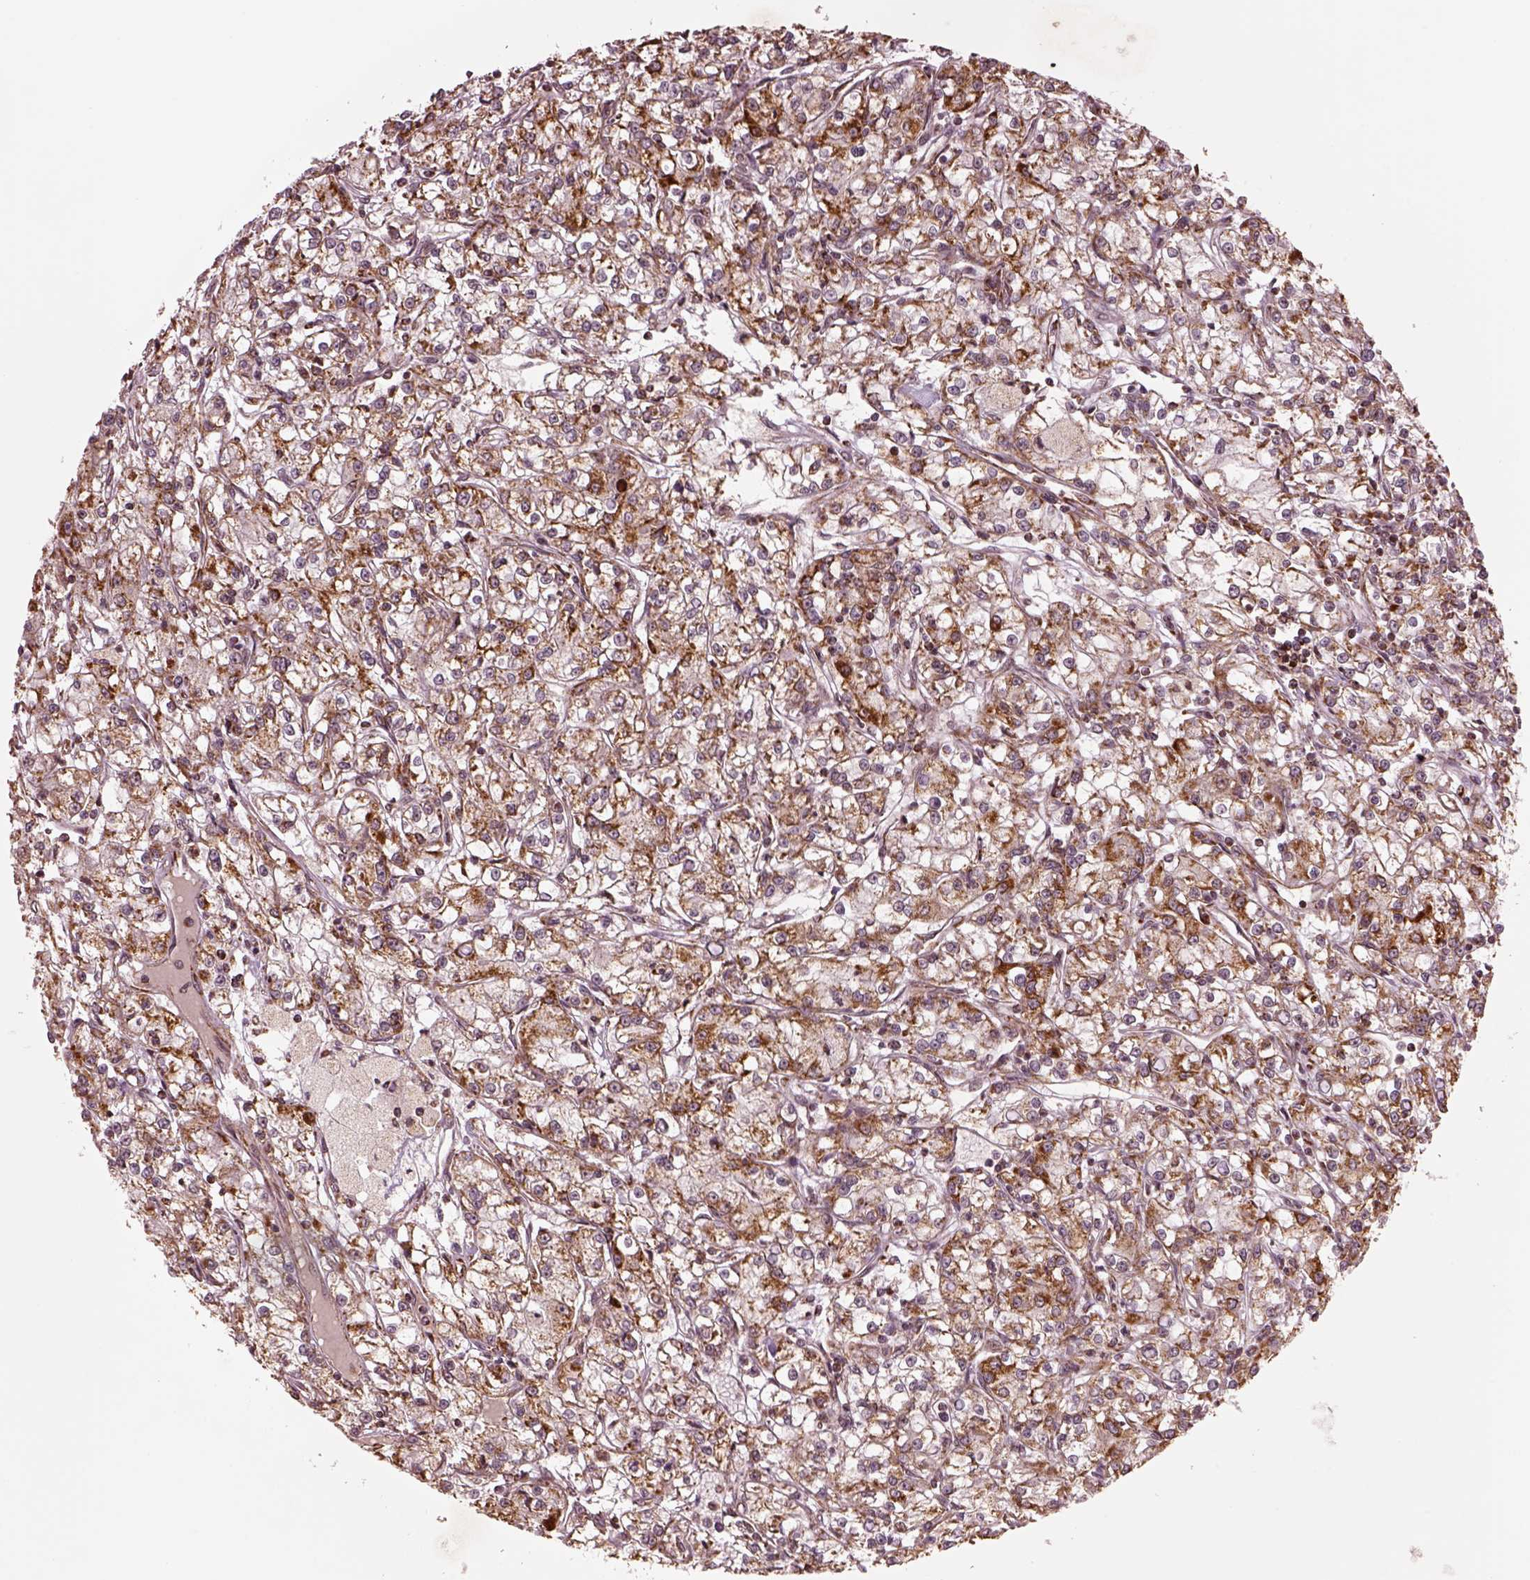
{"staining": {"intensity": "moderate", "quantity": ">75%", "location": "cytoplasmic/membranous"}, "tissue": "renal cancer", "cell_type": "Tumor cells", "image_type": "cancer", "snomed": [{"axis": "morphology", "description": "Adenocarcinoma, NOS"}, {"axis": "topography", "description": "Kidney"}], "caption": "Renal cancer tissue reveals moderate cytoplasmic/membranous expression in approximately >75% of tumor cells, visualized by immunohistochemistry. The staining was performed using DAB (3,3'-diaminobenzidine), with brown indicating positive protein expression. Nuclei are stained blue with hematoxylin.", "gene": "SEL1L3", "patient": {"sex": "female", "age": 59}}